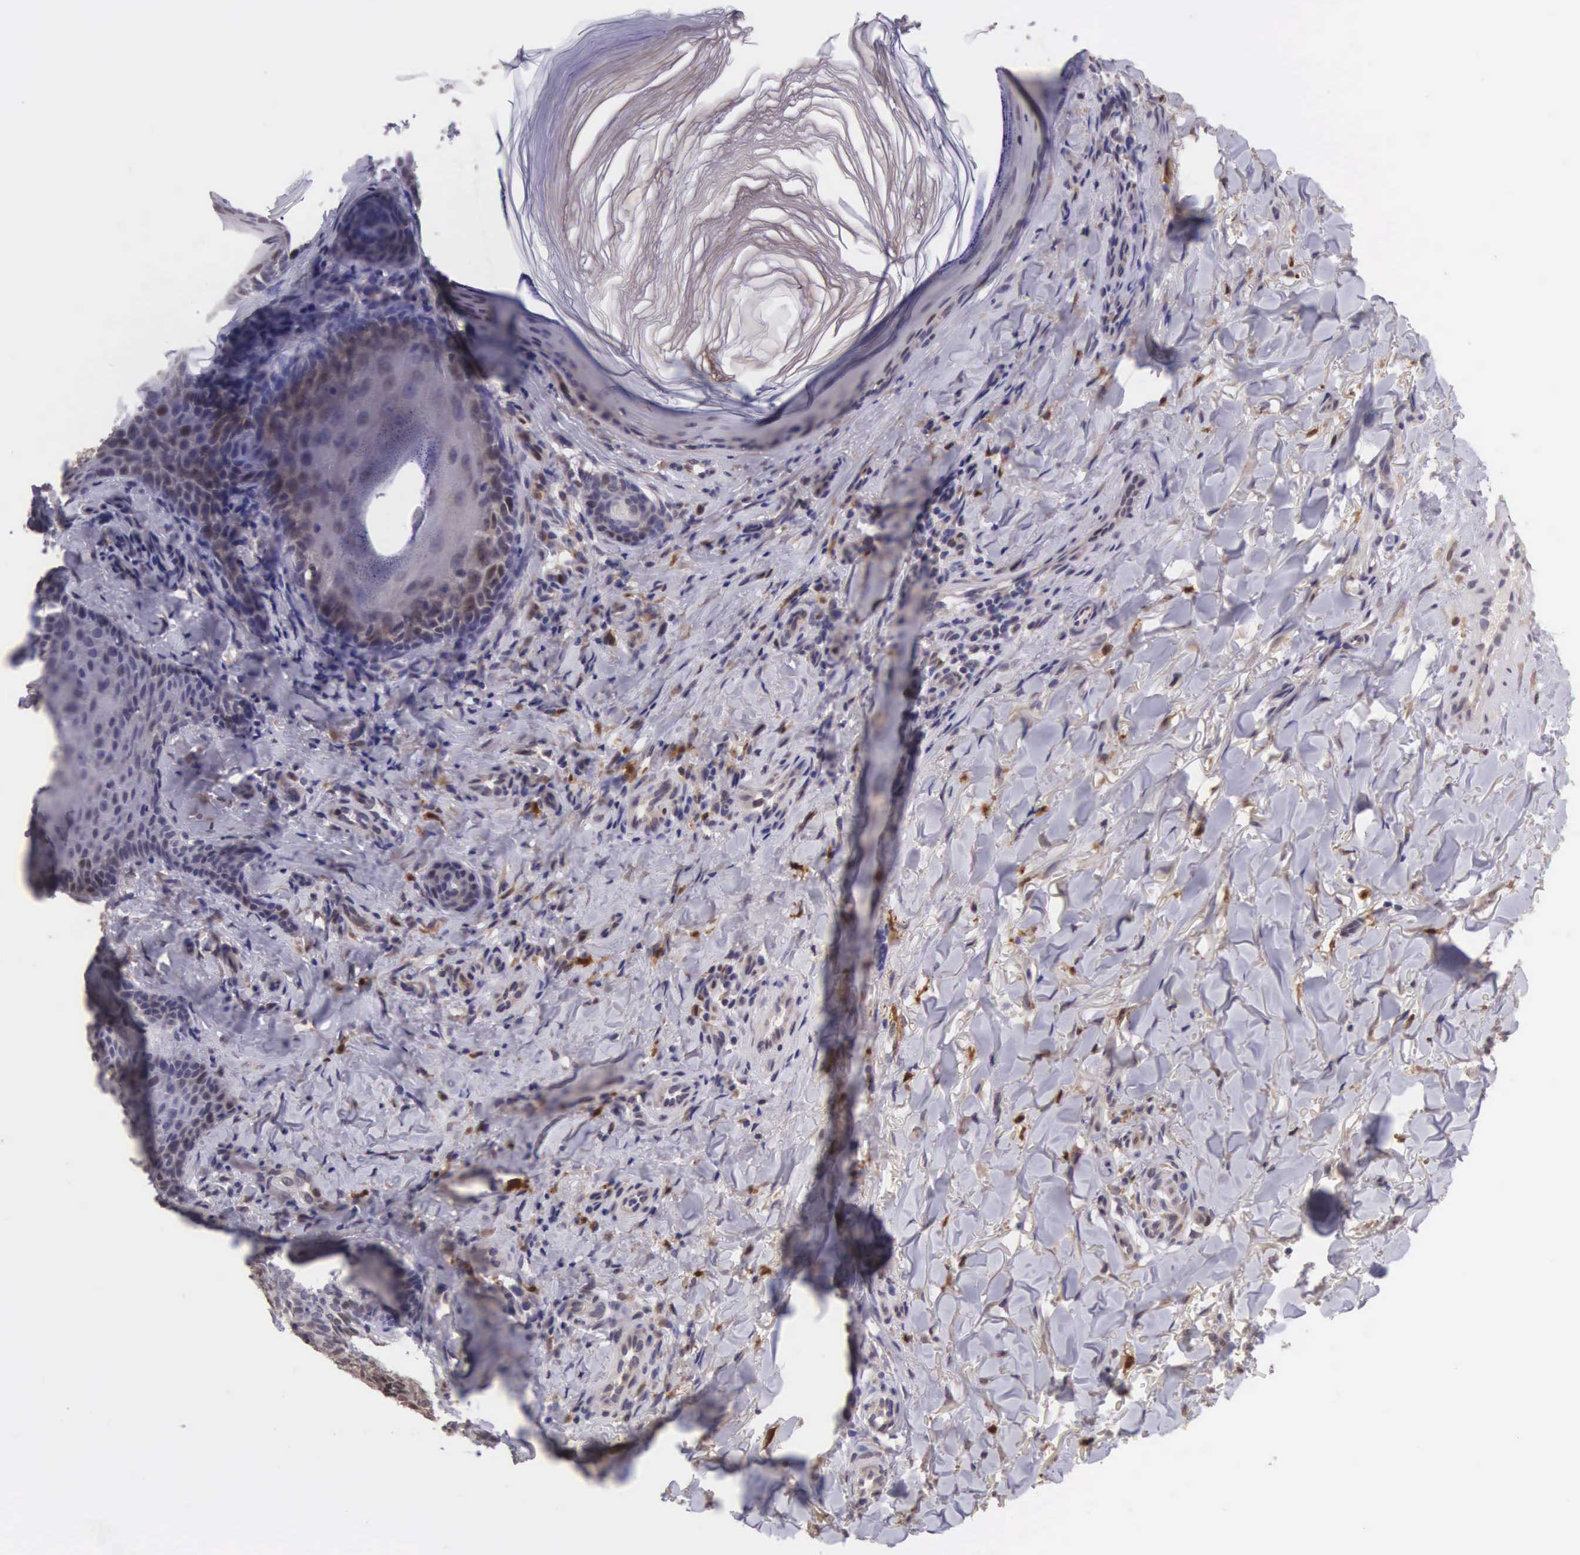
{"staining": {"intensity": "moderate", "quantity": "25%-75%", "location": "cytoplasmic/membranous,nuclear"}, "tissue": "skin cancer", "cell_type": "Tumor cells", "image_type": "cancer", "snomed": [{"axis": "morphology", "description": "Normal tissue, NOS"}, {"axis": "morphology", "description": "Basal cell carcinoma"}, {"axis": "topography", "description": "Skin"}], "caption": "IHC micrograph of neoplastic tissue: human skin cancer stained using immunohistochemistry (IHC) displays medium levels of moderate protein expression localized specifically in the cytoplasmic/membranous and nuclear of tumor cells, appearing as a cytoplasmic/membranous and nuclear brown color.", "gene": "CDC45", "patient": {"sex": "male", "age": 81}}